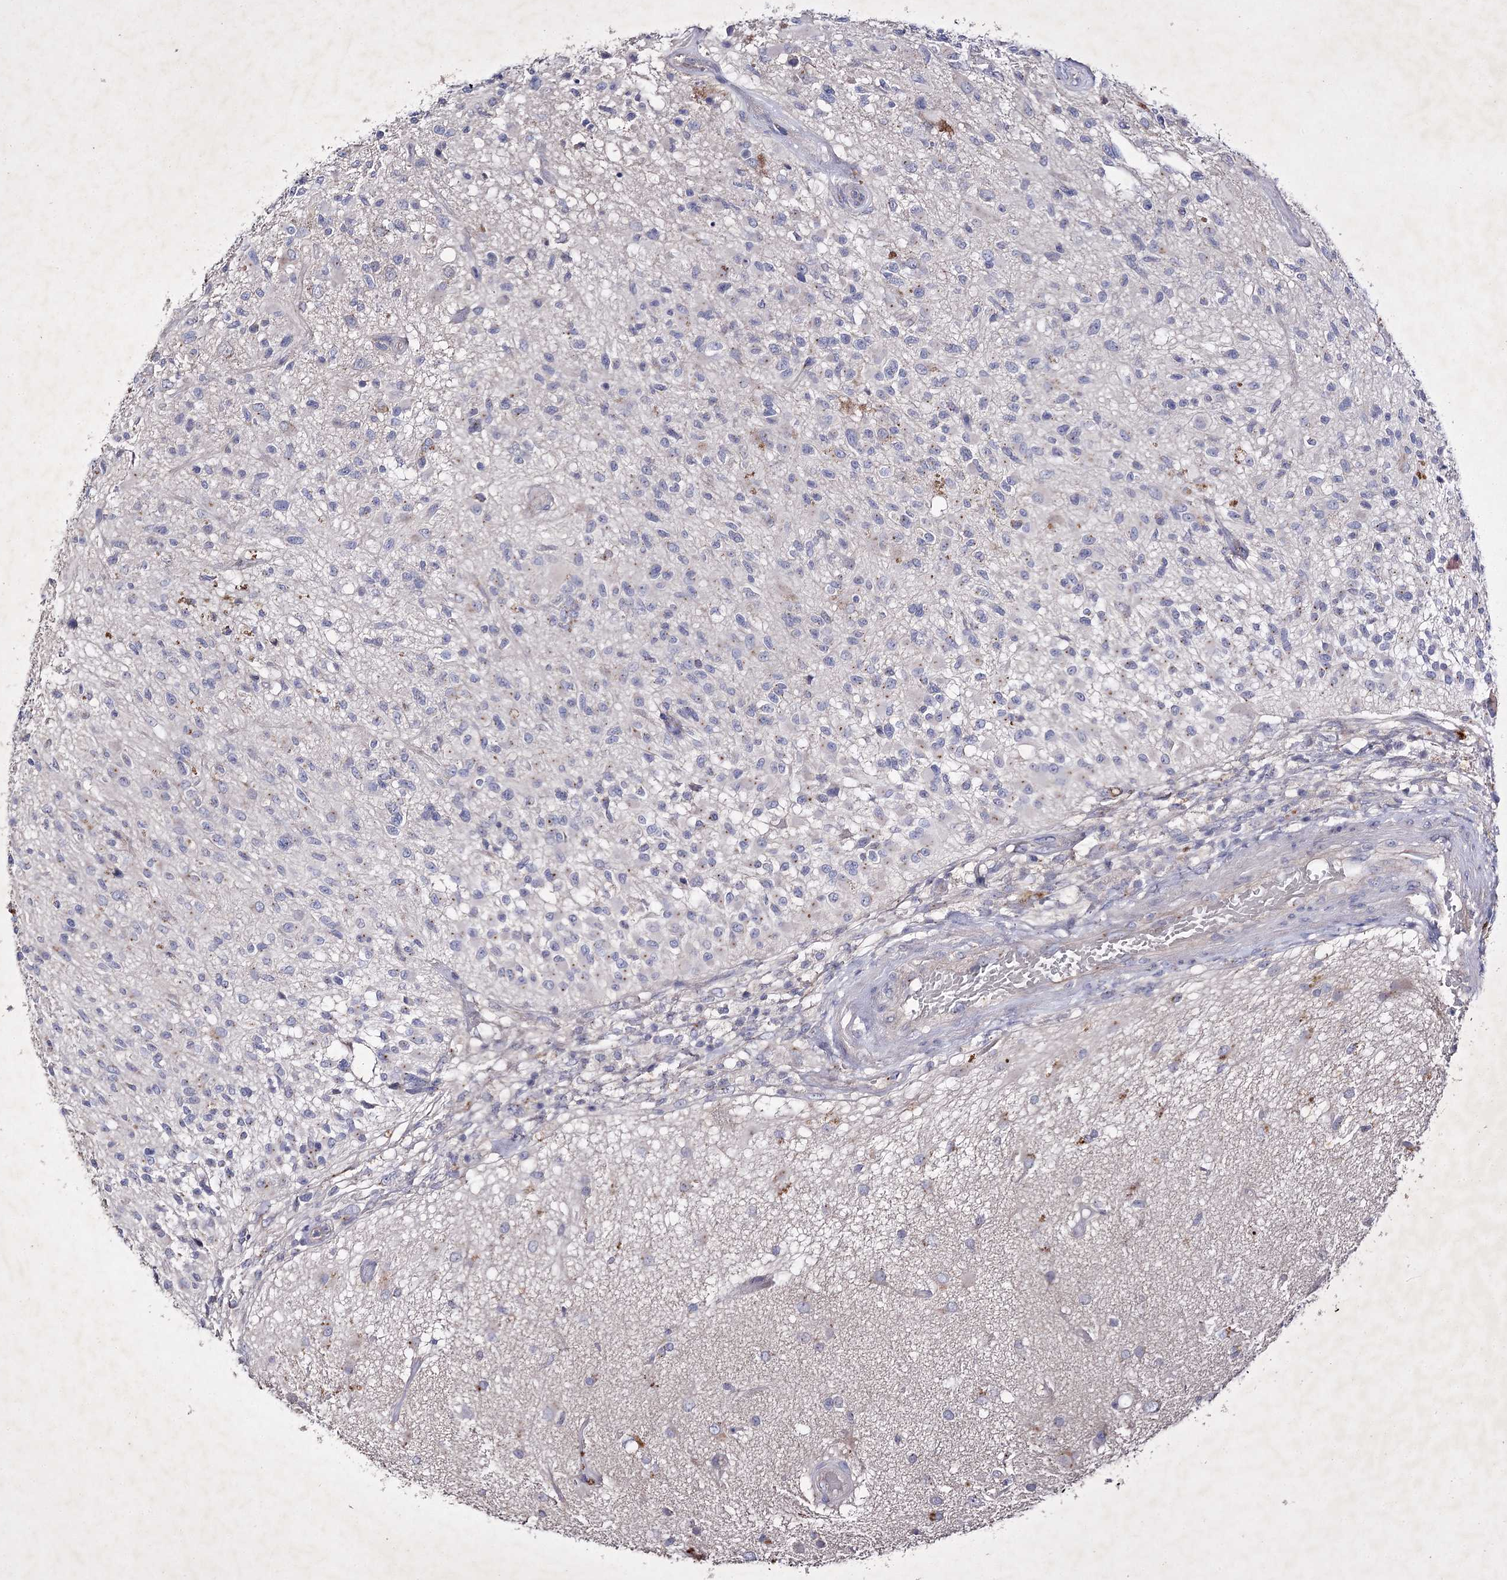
{"staining": {"intensity": "negative", "quantity": "none", "location": "none"}, "tissue": "glioma", "cell_type": "Tumor cells", "image_type": "cancer", "snomed": [{"axis": "morphology", "description": "Glioma, malignant, High grade"}, {"axis": "morphology", "description": "Glioblastoma, NOS"}, {"axis": "topography", "description": "Brain"}], "caption": "IHC of human glioma exhibits no expression in tumor cells. Nuclei are stained in blue.", "gene": "COX15", "patient": {"sex": "male", "age": 60}}